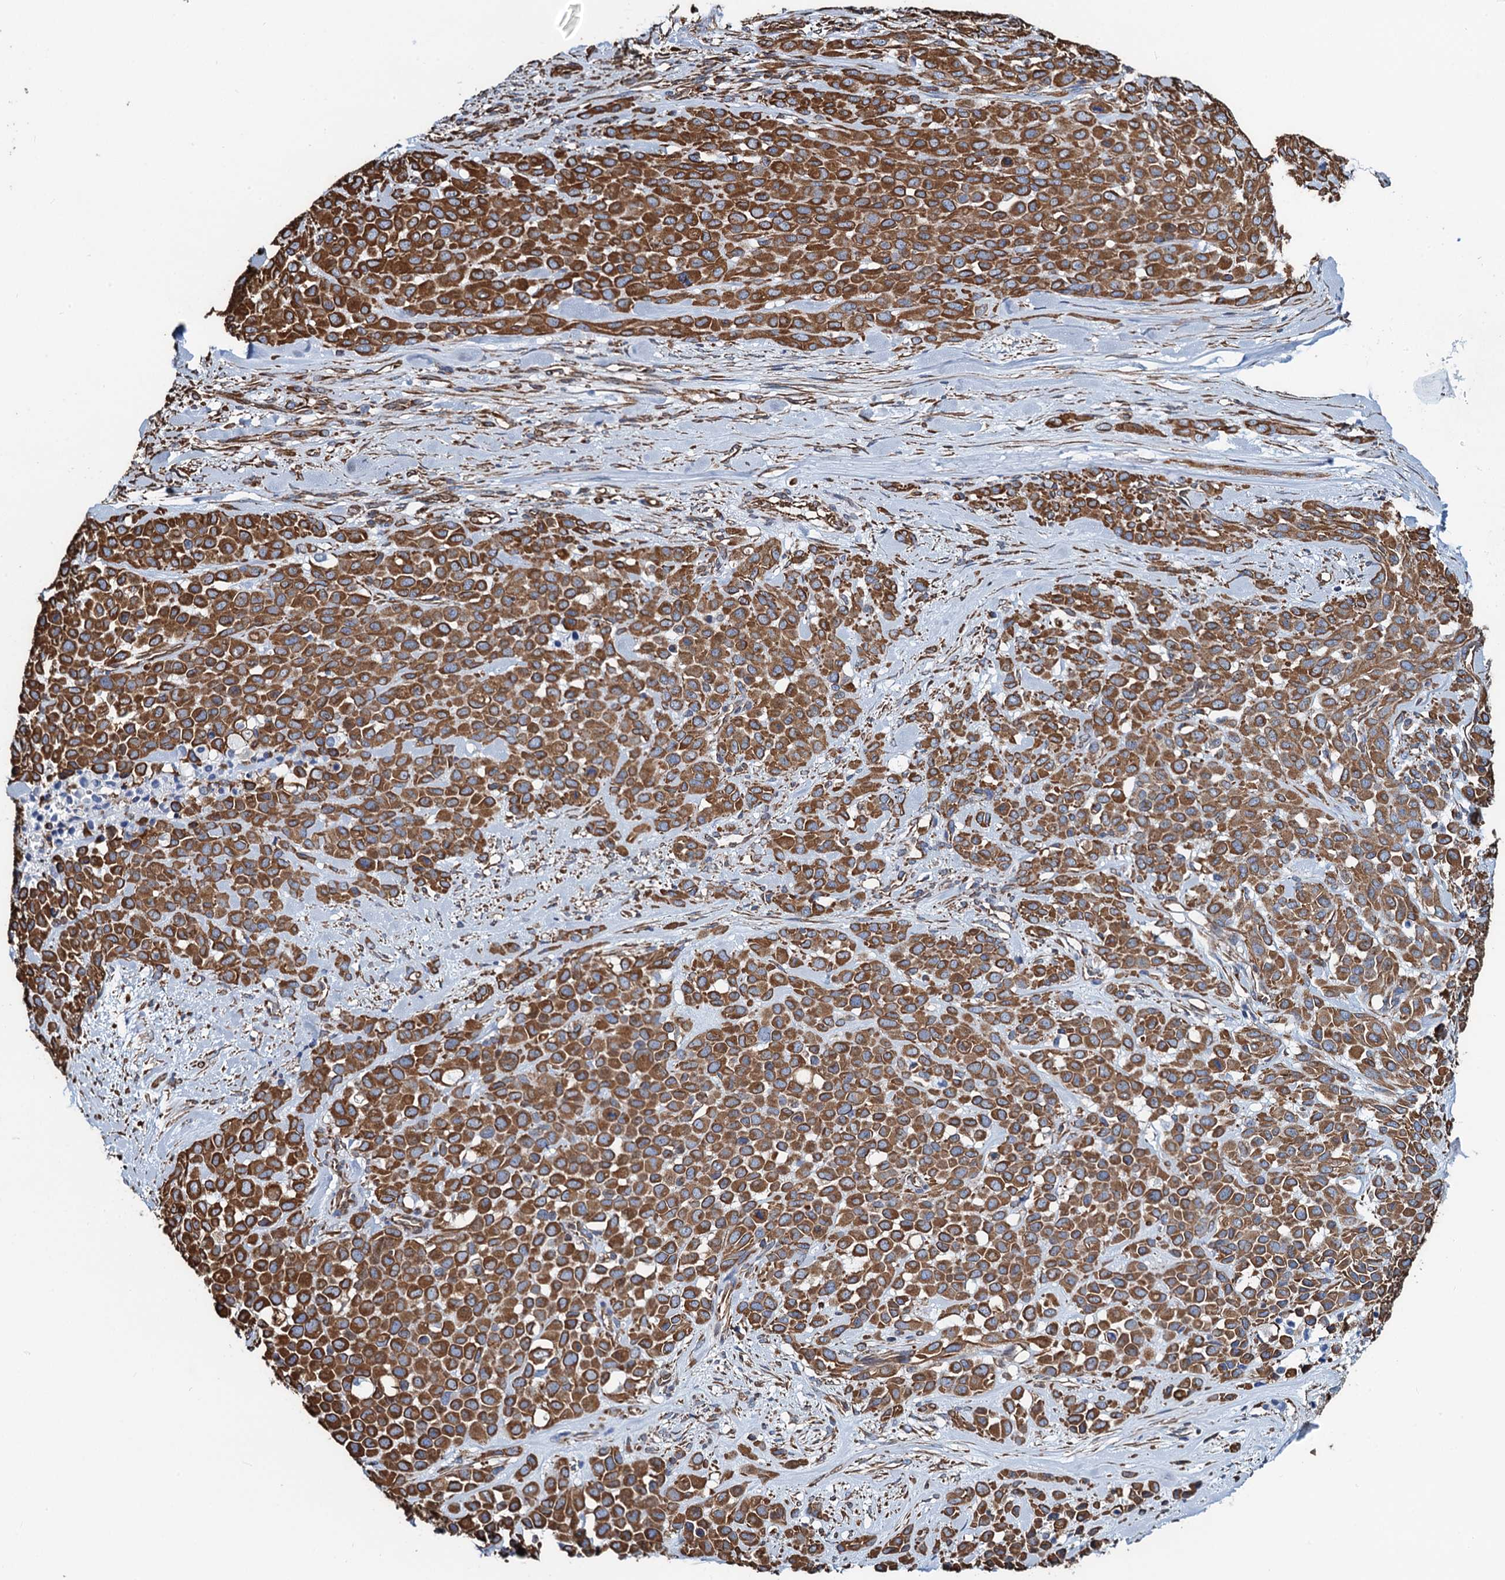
{"staining": {"intensity": "strong", "quantity": ">75%", "location": "cytoplasmic/membranous"}, "tissue": "melanoma", "cell_type": "Tumor cells", "image_type": "cancer", "snomed": [{"axis": "morphology", "description": "Malignant melanoma, Metastatic site"}, {"axis": "topography", "description": "Skin"}], "caption": "Strong cytoplasmic/membranous staining for a protein is seen in about >75% of tumor cells of malignant melanoma (metastatic site) using immunohistochemistry (IHC).", "gene": "PGM2", "patient": {"sex": "female", "age": 81}}